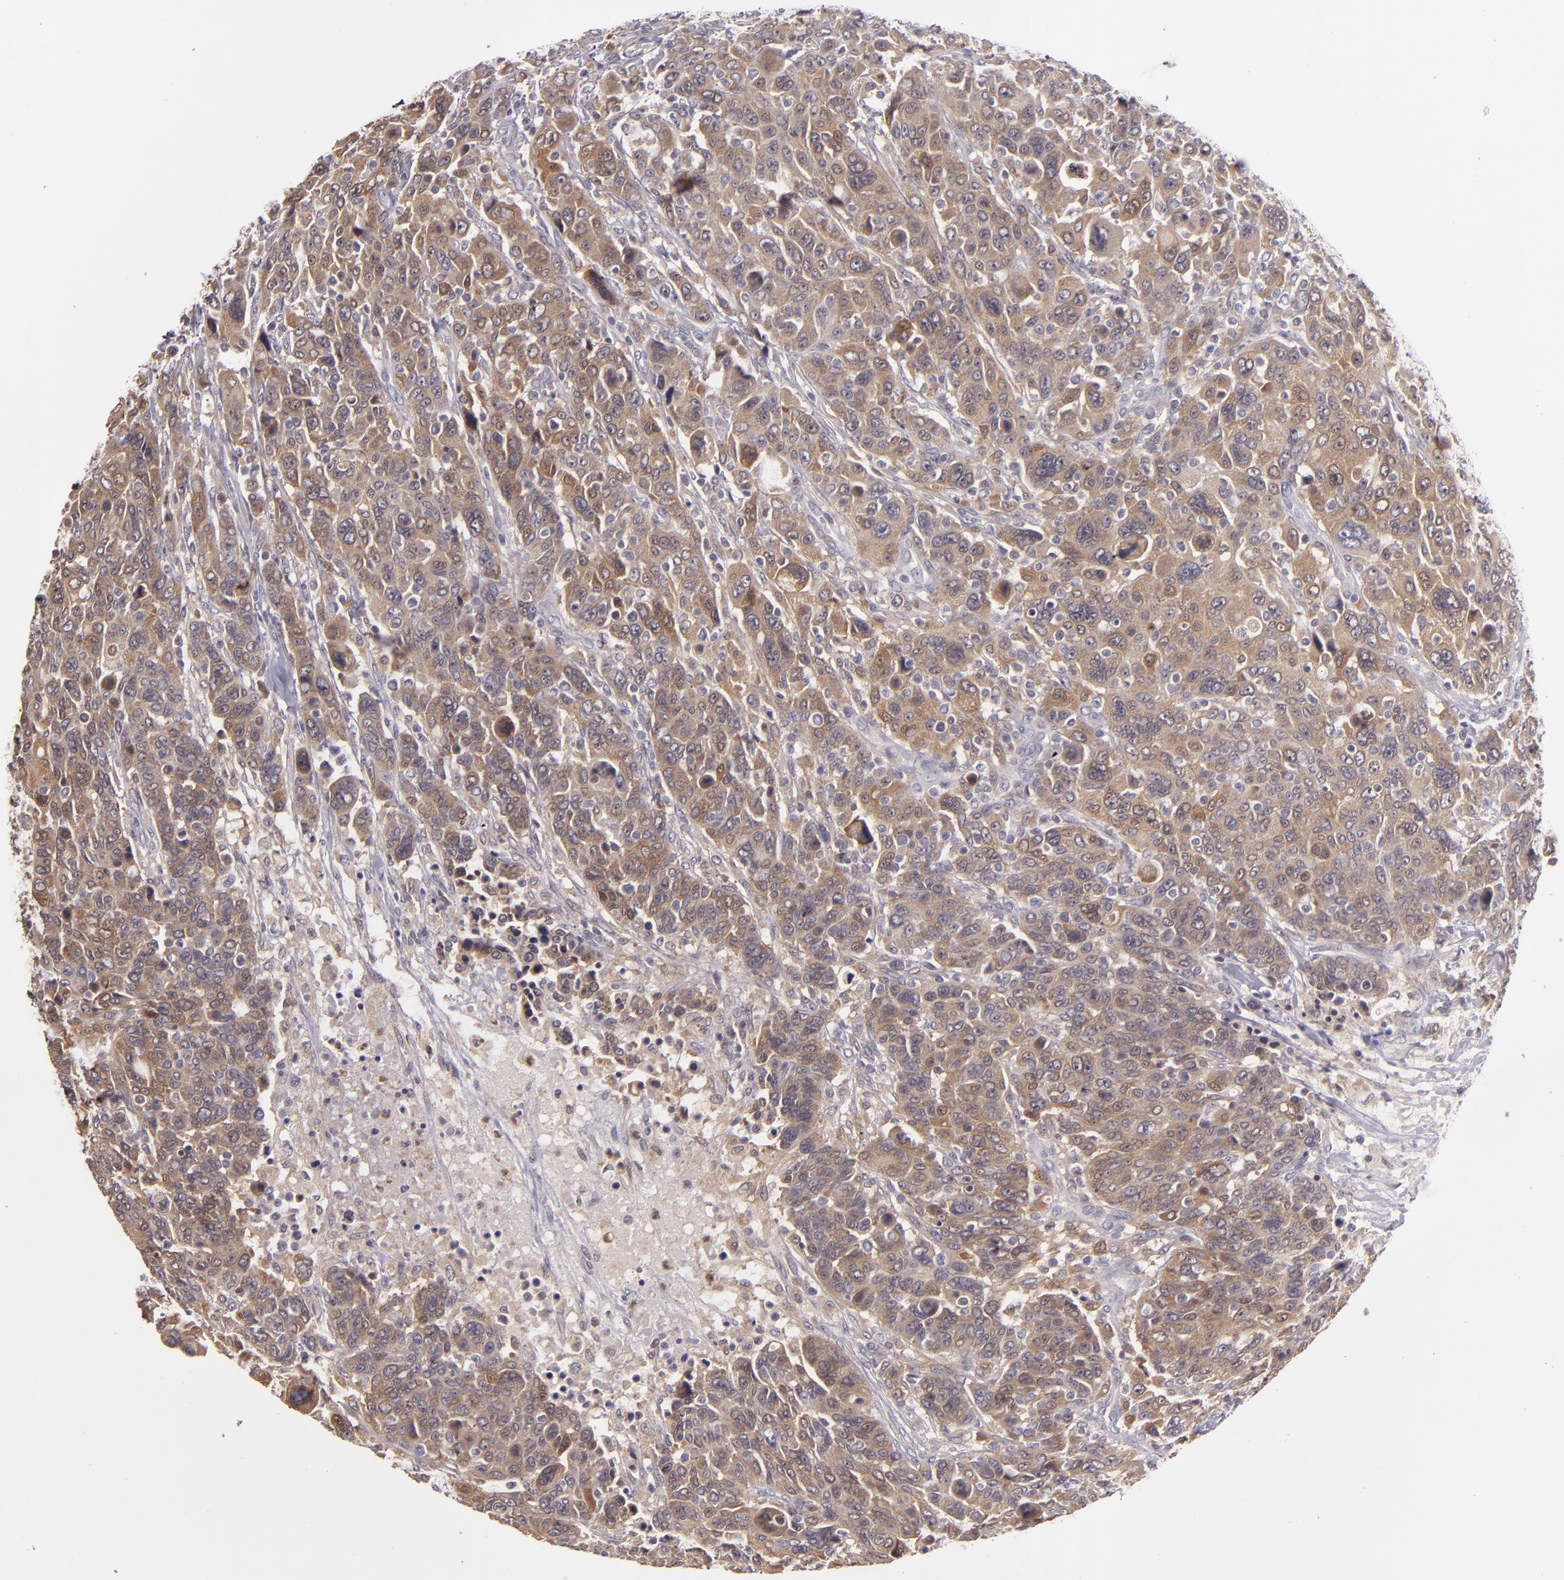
{"staining": {"intensity": "moderate", "quantity": ">75%", "location": "cytoplasmic/membranous"}, "tissue": "breast cancer", "cell_type": "Tumor cells", "image_type": "cancer", "snomed": [{"axis": "morphology", "description": "Duct carcinoma"}, {"axis": "topography", "description": "Breast"}], "caption": "Breast invasive ductal carcinoma tissue displays moderate cytoplasmic/membranous positivity in approximately >75% of tumor cells, visualized by immunohistochemistry.", "gene": "FHIT", "patient": {"sex": "female", "age": 37}}